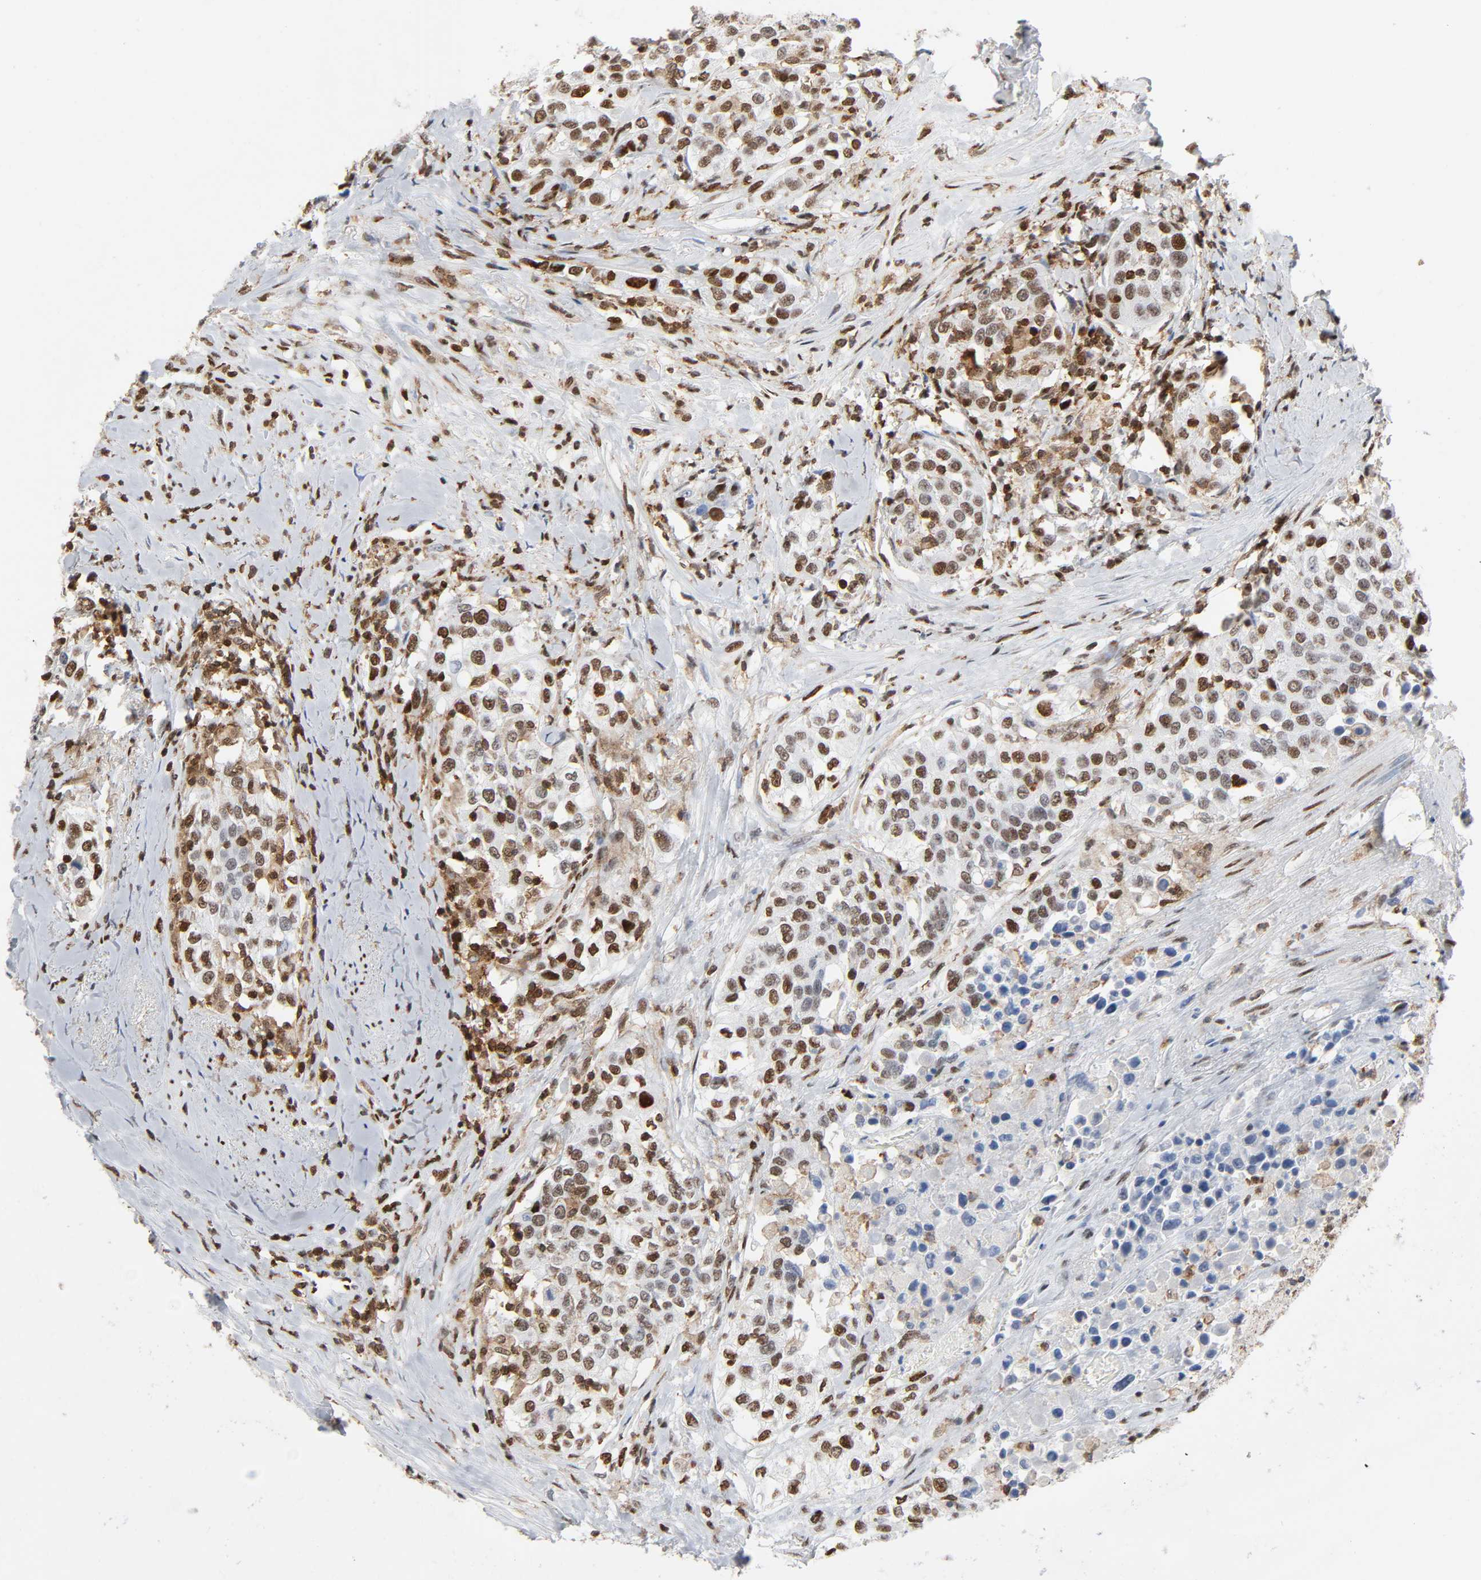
{"staining": {"intensity": "moderate", "quantity": ">75%", "location": "nuclear"}, "tissue": "urothelial cancer", "cell_type": "Tumor cells", "image_type": "cancer", "snomed": [{"axis": "morphology", "description": "Urothelial carcinoma, High grade"}, {"axis": "topography", "description": "Urinary bladder"}], "caption": "Urothelial cancer stained with a brown dye exhibits moderate nuclear positive staining in about >75% of tumor cells.", "gene": "WAS", "patient": {"sex": "female", "age": 80}}